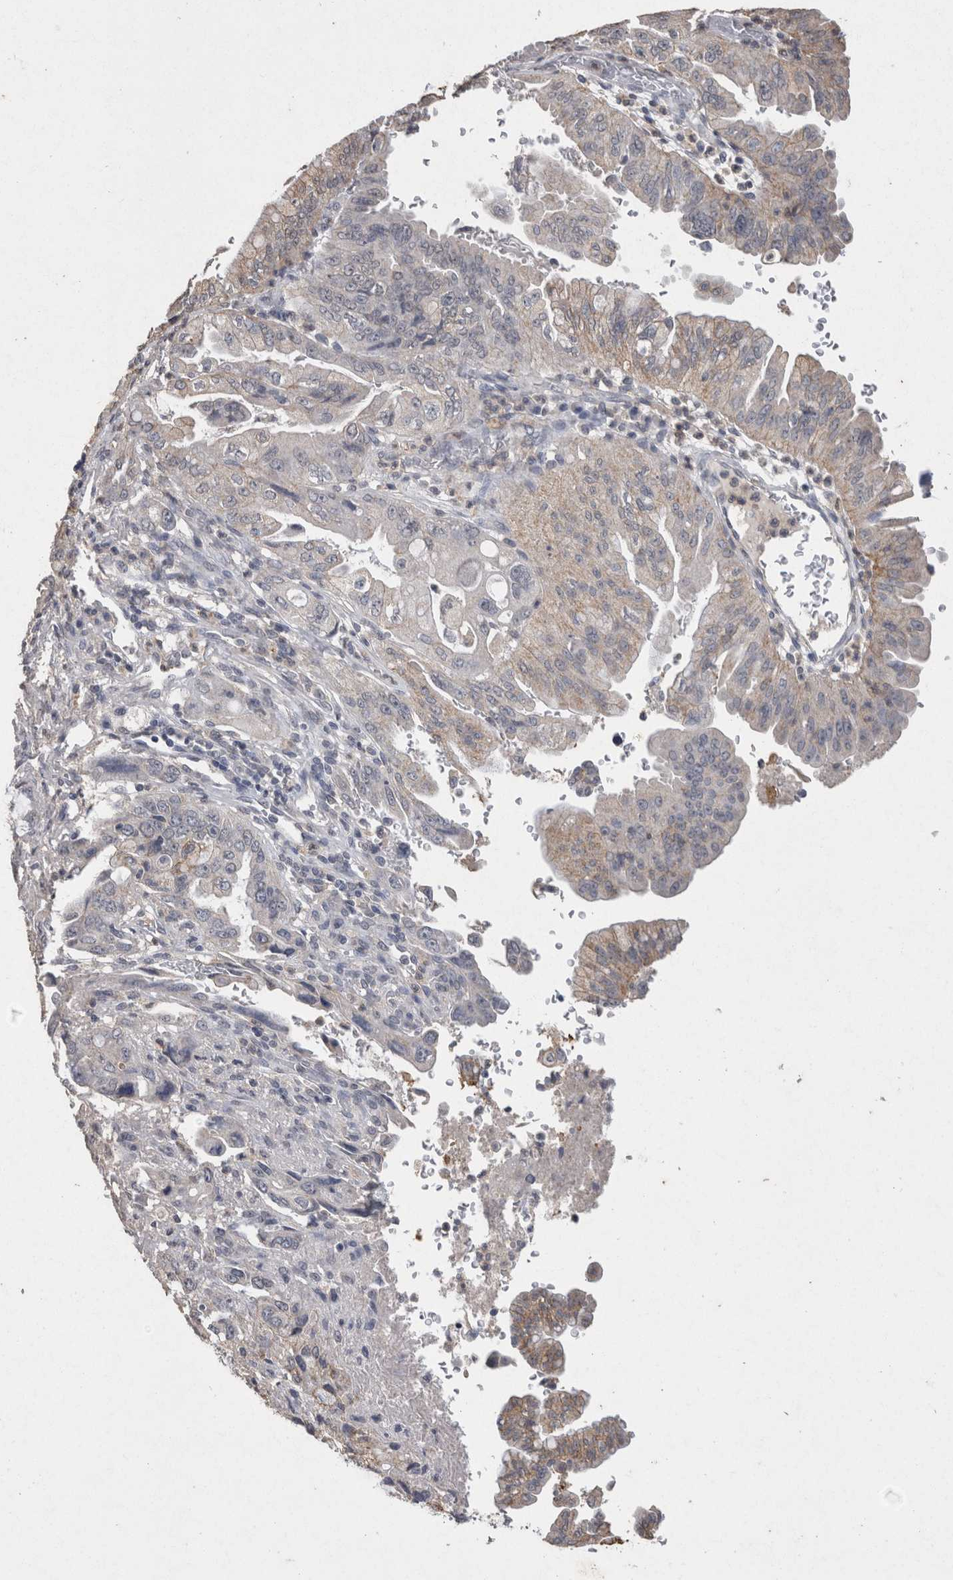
{"staining": {"intensity": "weak", "quantity": "<25%", "location": "cytoplasmic/membranous"}, "tissue": "pancreatic cancer", "cell_type": "Tumor cells", "image_type": "cancer", "snomed": [{"axis": "morphology", "description": "Adenocarcinoma, NOS"}, {"axis": "topography", "description": "Pancreas"}], "caption": "Histopathology image shows no protein expression in tumor cells of adenocarcinoma (pancreatic) tissue.", "gene": "CNTFR", "patient": {"sex": "male", "age": 70}}